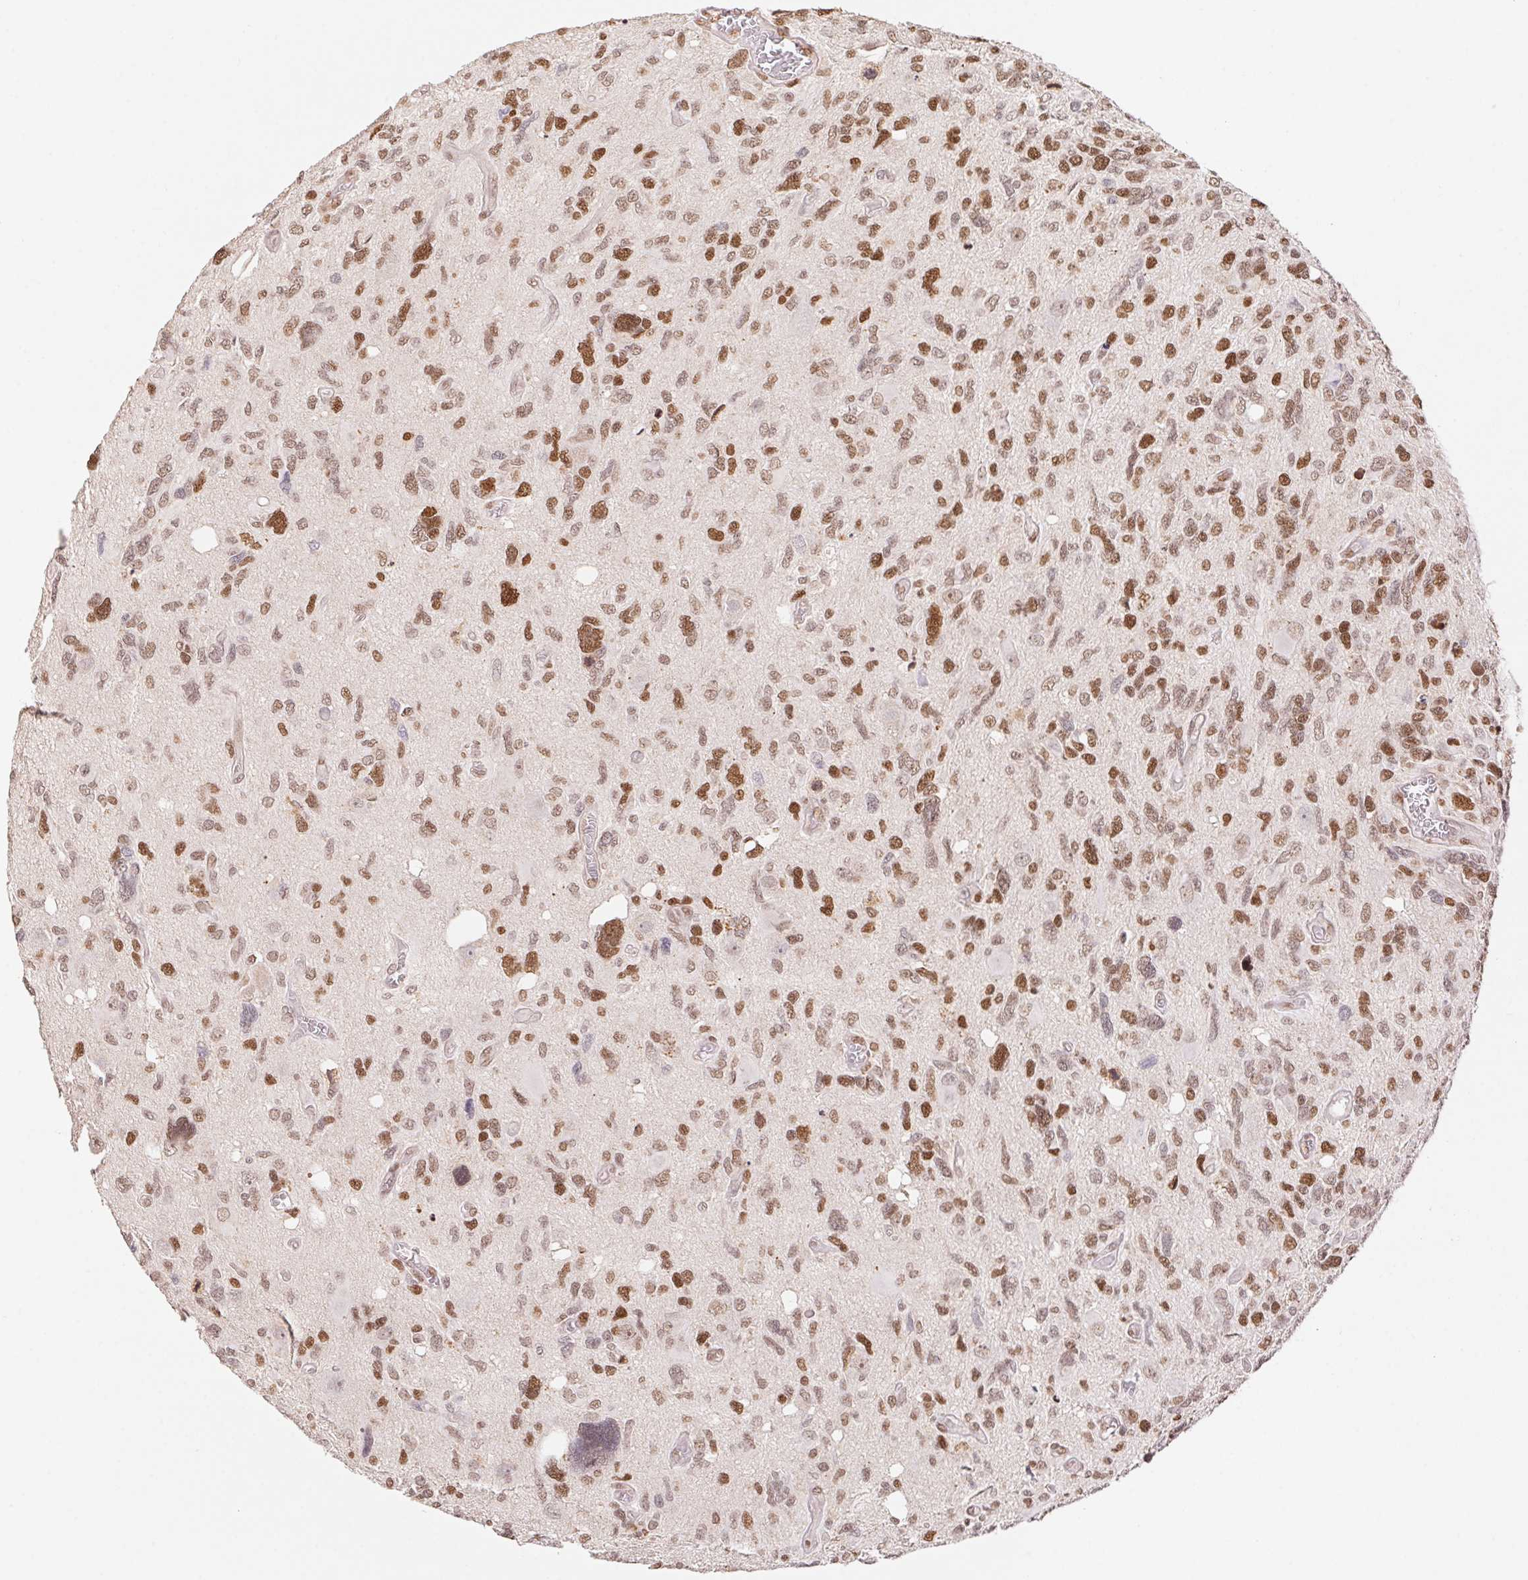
{"staining": {"intensity": "strong", "quantity": "25%-75%", "location": "nuclear"}, "tissue": "glioma", "cell_type": "Tumor cells", "image_type": "cancer", "snomed": [{"axis": "morphology", "description": "Glioma, malignant, High grade"}, {"axis": "topography", "description": "Brain"}], "caption": "An IHC histopathology image of neoplastic tissue is shown. Protein staining in brown shows strong nuclear positivity in high-grade glioma (malignant) within tumor cells.", "gene": "POLD3", "patient": {"sex": "male", "age": 49}}